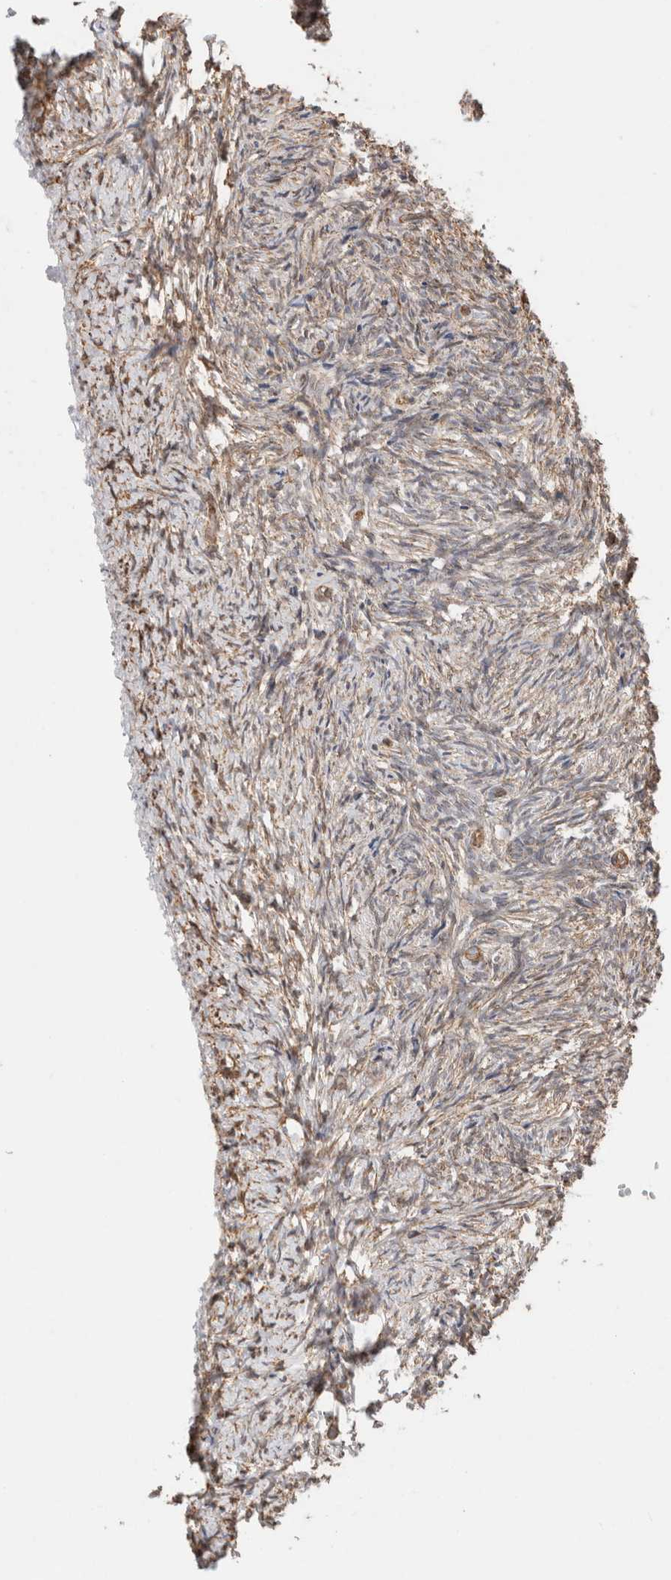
{"staining": {"intensity": "weak", "quantity": ">75%", "location": "cytoplasmic/membranous"}, "tissue": "ovary", "cell_type": "Follicle cells", "image_type": "normal", "snomed": [{"axis": "morphology", "description": "Normal tissue, NOS"}, {"axis": "topography", "description": "Ovary"}], "caption": "Immunohistochemistry (DAB (3,3'-diaminobenzidine)) staining of normal ovary reveals weak cytoplasmic/membranous protein positivity in about >75% of follicle cells.", "gene": "CAAP1", "patient": {"sex": "female", "age": 41}}